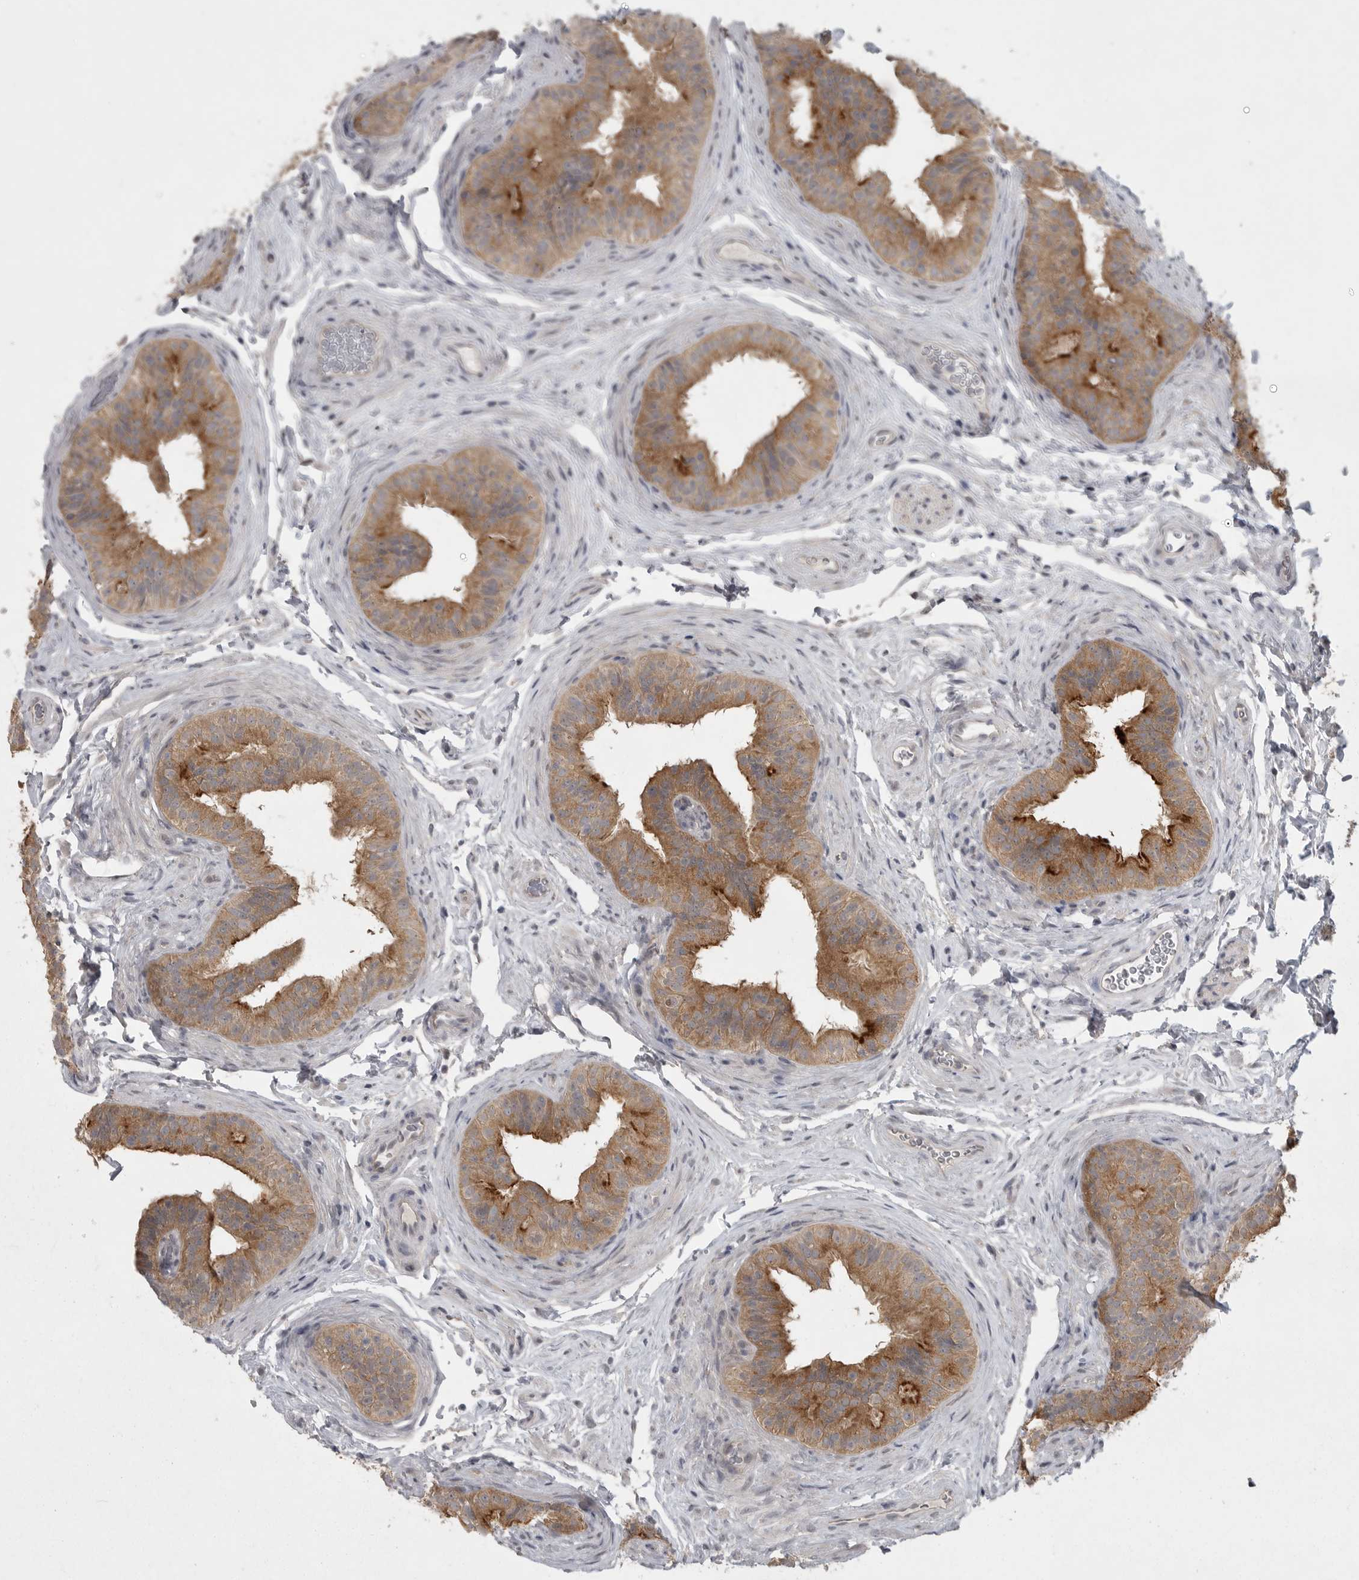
{"staining": {"intensity": "moderate", "quantity": "25%-75%", "location": "cytoplasmic/membranous"}, "tissue": "epididymis", "cell_type": "Glandular cells", "image_type": "normal", "snomed": [{"axis": "morphology", "description": "Normal tissue, NOS"}, {"axis": "topography", "description": "Epididymis"}], "caption": "IHC of benign epididymis shows medium levels of moderate cytoplasmic/membranous positivity in about 25%-75% of glandular cells. Nuclei are stained in blue.", "gene": "PHF13", "patient": {"sex": "male", "age": 49}}